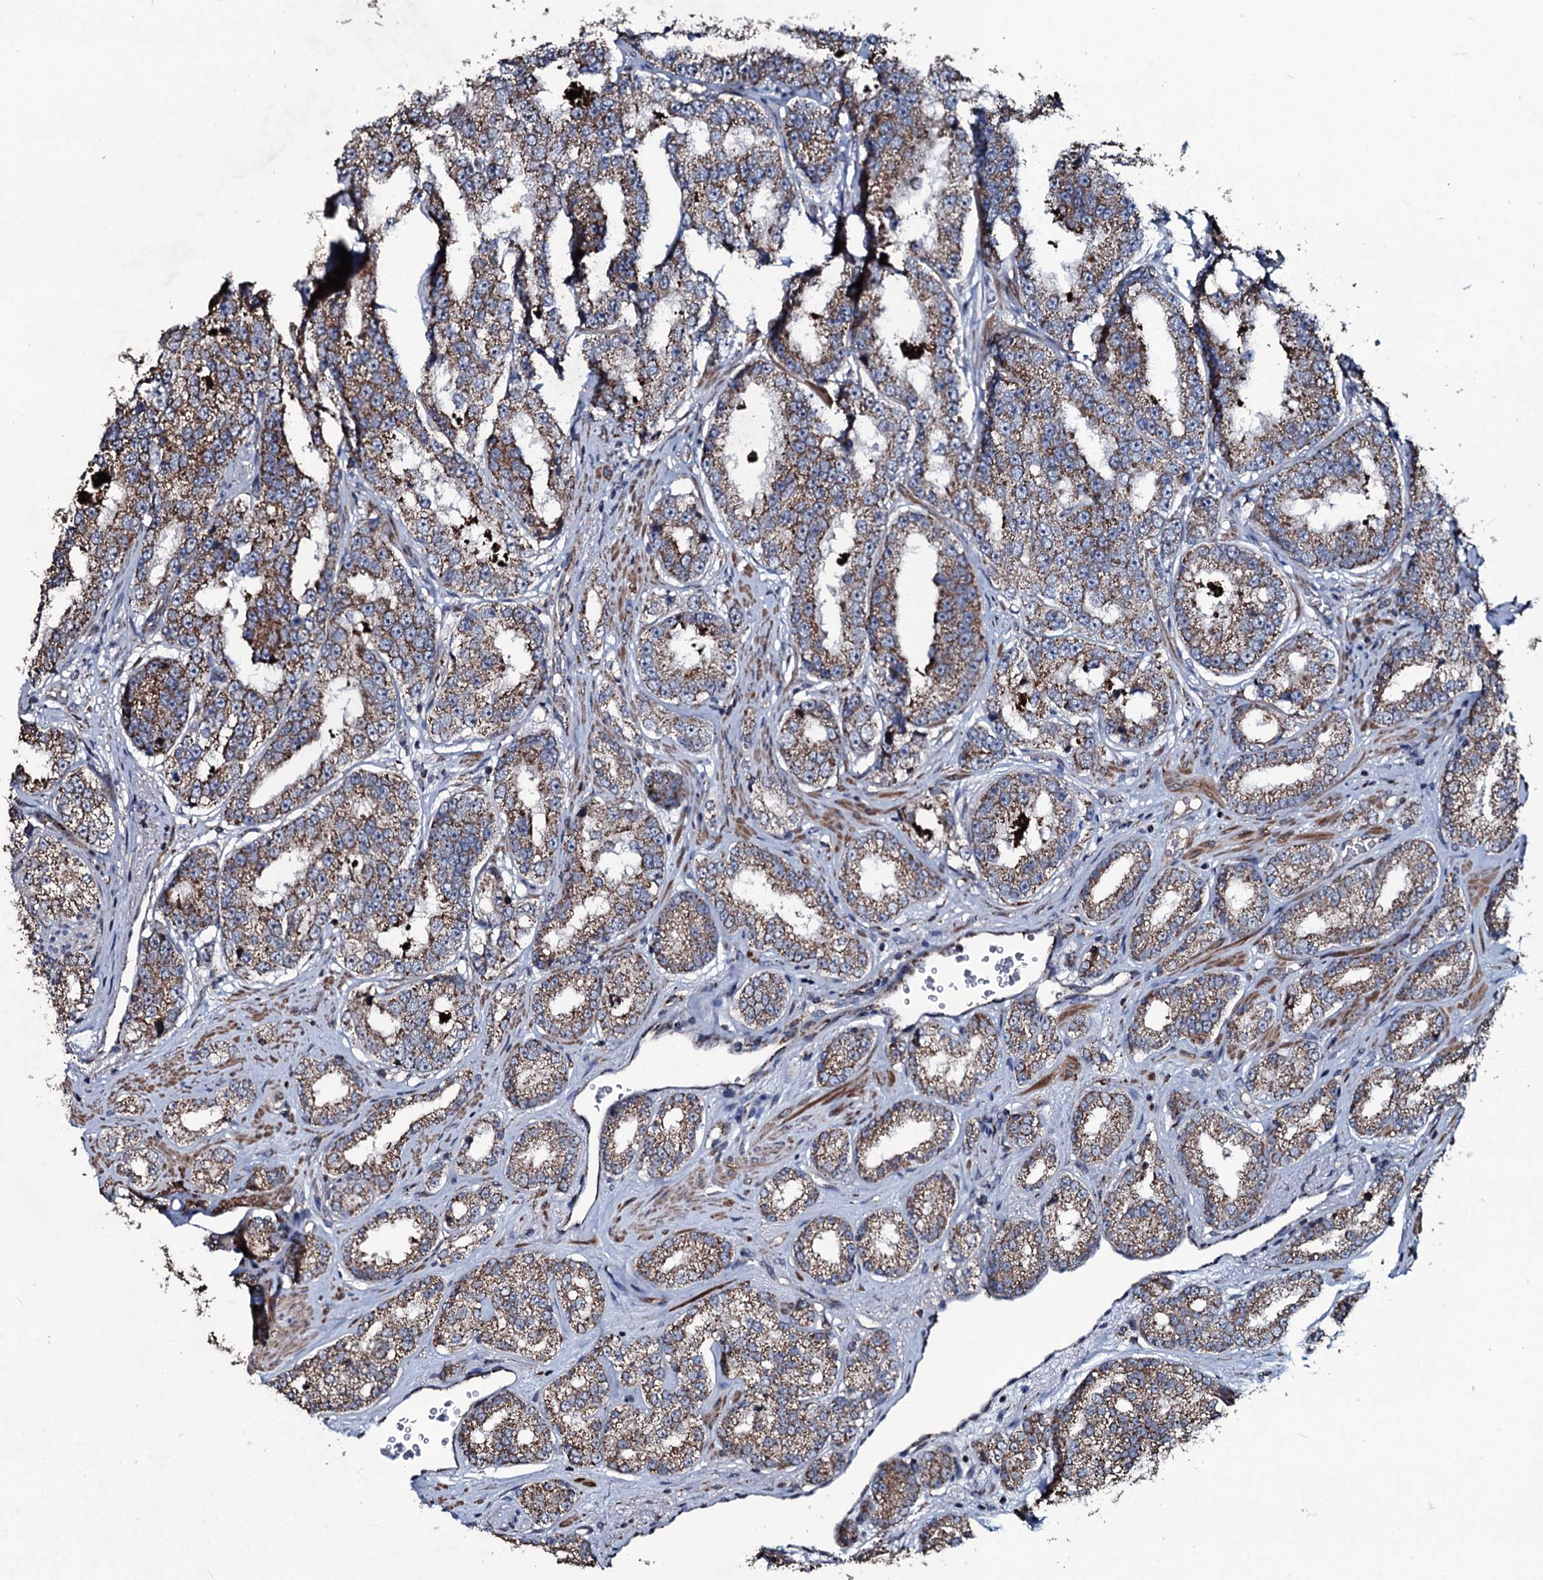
{"staining": {"intensity": "moderate", "quantity": ">75%", "location": "cytoplasmic/membranous"}, "tissue": "prostate cancer", "cell_type": "Tumor cells", "image_type": "cancer", "snomed": [{"axis": "morphology", "description": "Normal tissue, NOS"}, {"axis": "morphology", "description": "Adenocarcinoma, High grade"}, {"axis": "topography", "description": "Prostate"}], "caption": "This is an image of immunohistochemistry staining of prostate cancer (adenocarcinoma (high-grade)), which shows moderate positivity in the cytoplasmic/membranous of tumor cells.", "gene": "DYNC2I2", "patient": {"sex": "male", "age": 83}}